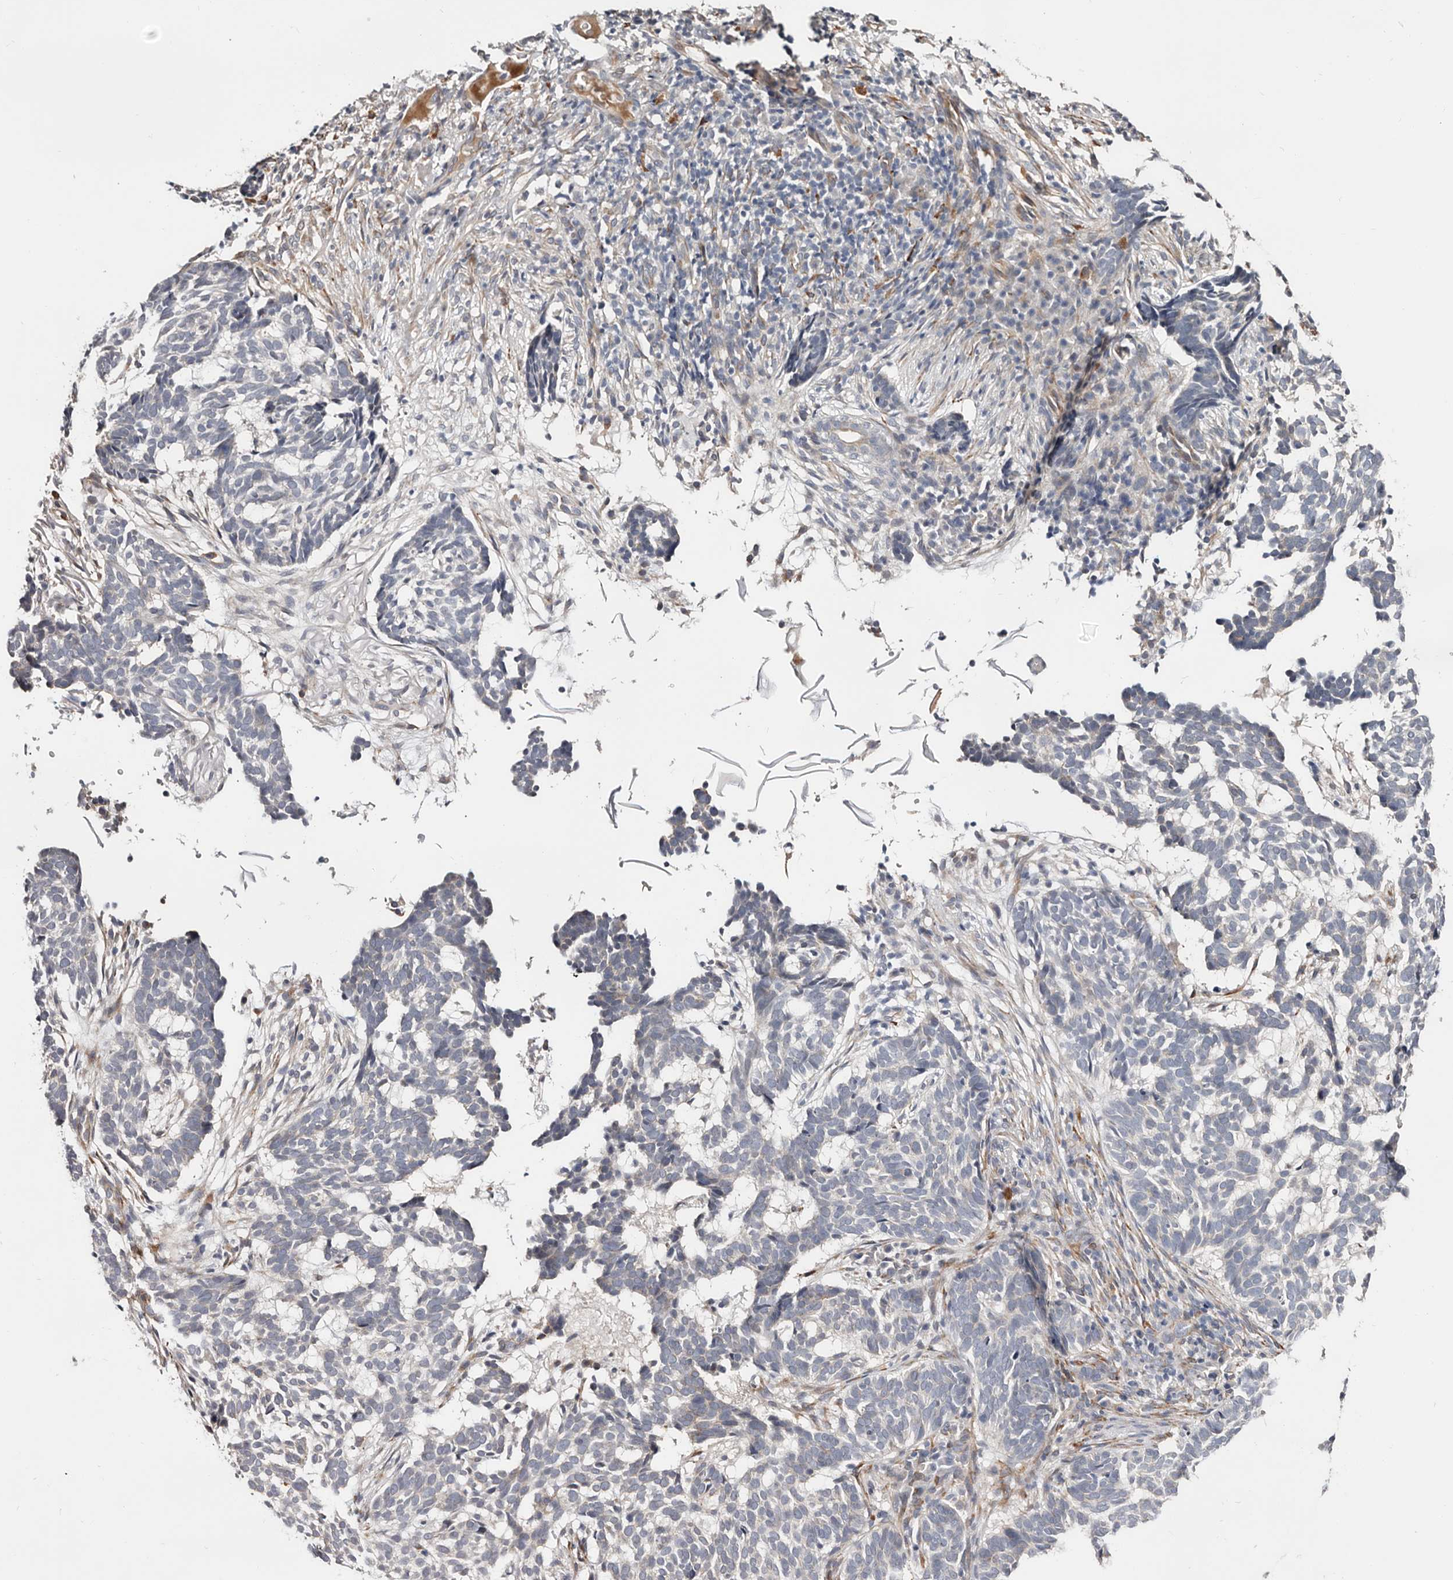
{"staining": {"intensity": "negative", "quantity": "none", "location": "none"}, "tissue": "skin cancer", "cell_type": "Tumor cells", "image_type": "cancer", "snomed": [{"axis": "morphology", "description": "Basal cell carcinoma"}, {"axis": "topography", "description": "Skin"}], "caption": "This photomicrograph is of basal cell carcinoma (skin) stained with IHC to label a protein in brown with the nuclei are counter-stained blue. There is no positivity in tumor cells.", "gene": "USH1C", "patient": {"sex": "male", "age": 85}}